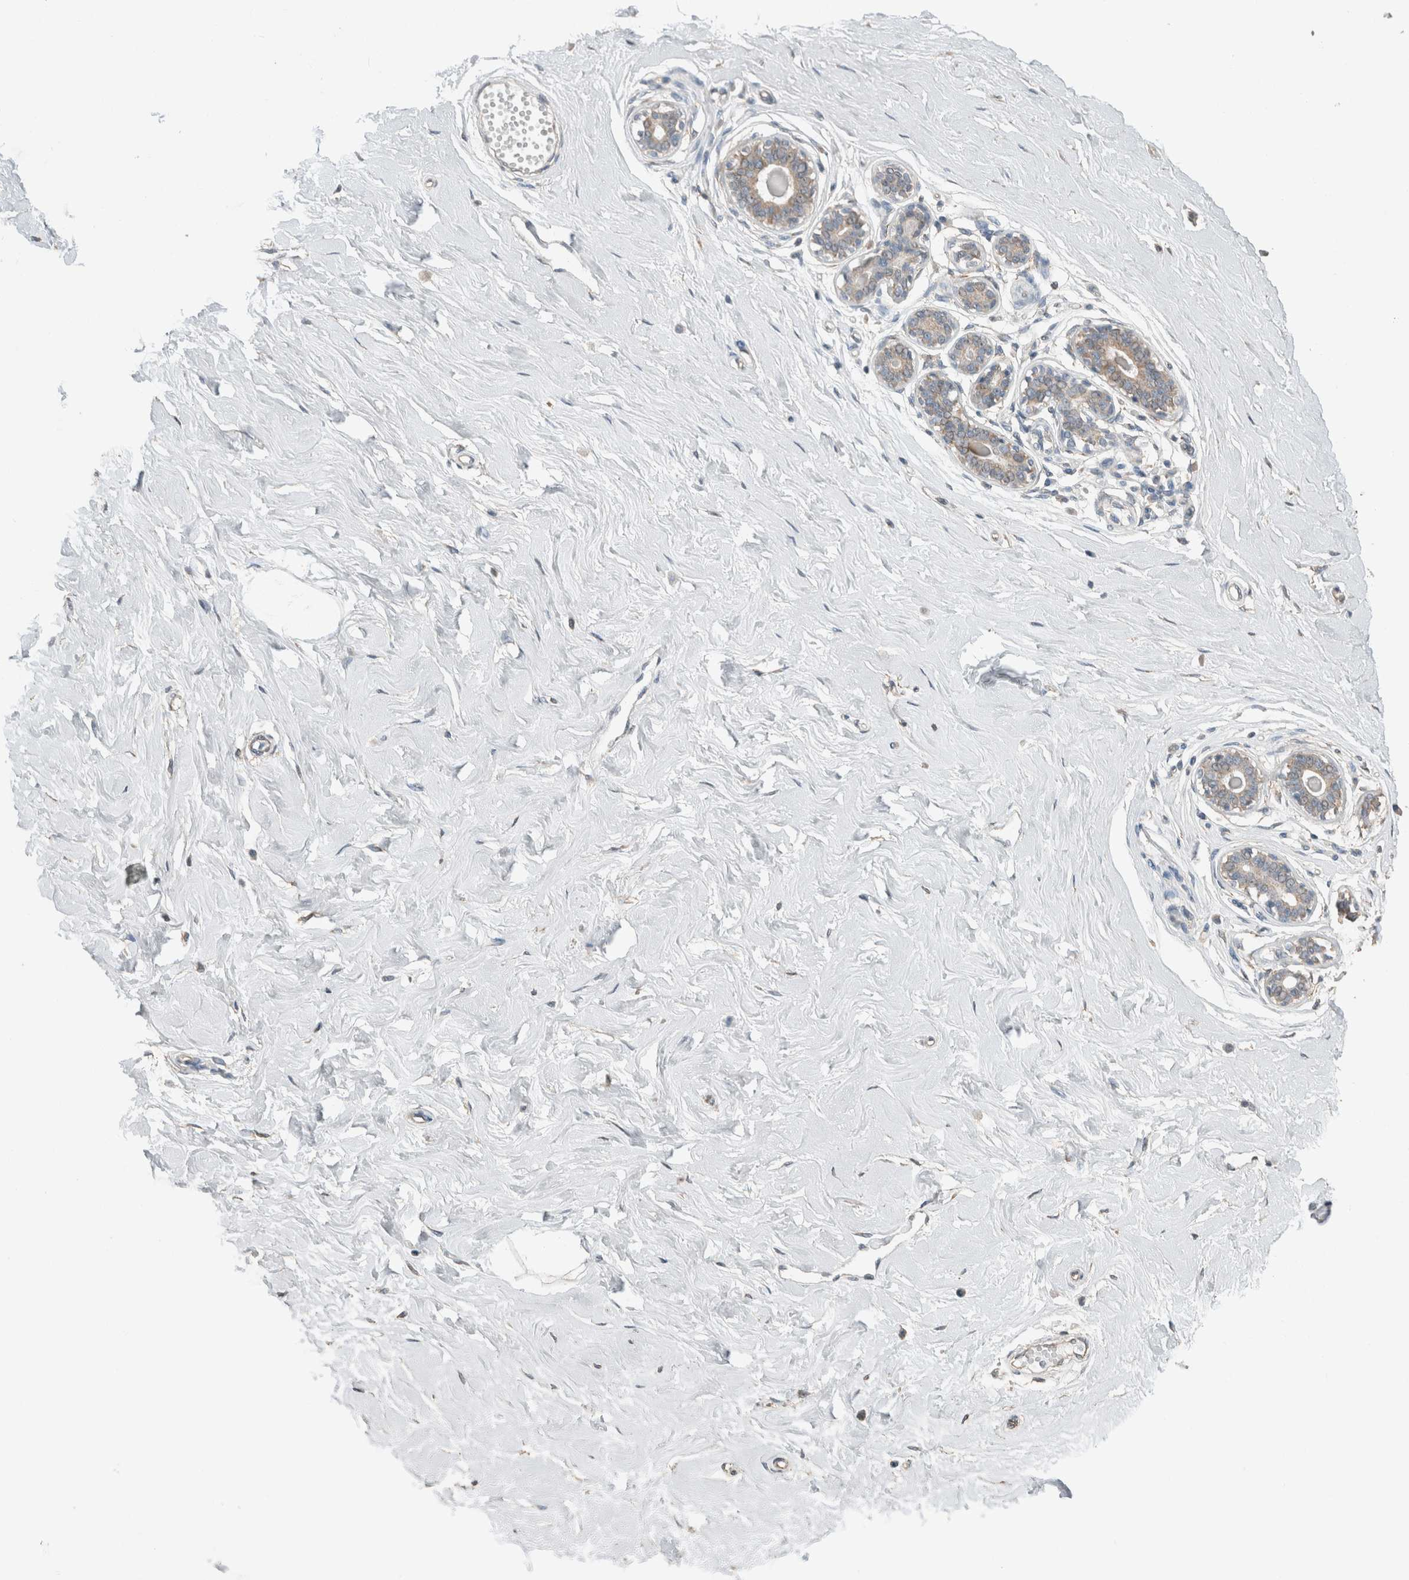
{"staining": {"intensity": "negative", "quantity": "none", "location": "none"}, "tissue": "breast", "cell_type": "Adipocytes", "image_type": "normal", "snomed": [{"axis": "morphology", "description": "Normal tissue, NOS"}, {"axis": "morphology", "description": "Adenoma, NOS"}, {"axis": "topography", "description": "Breast"}], "caption": "Immunohistochemical staining of unremarkable human breast displays no significant expression in adipocytes.", "gene": "ACVR2B", "patient": {"sex": "female", "age": 23}}